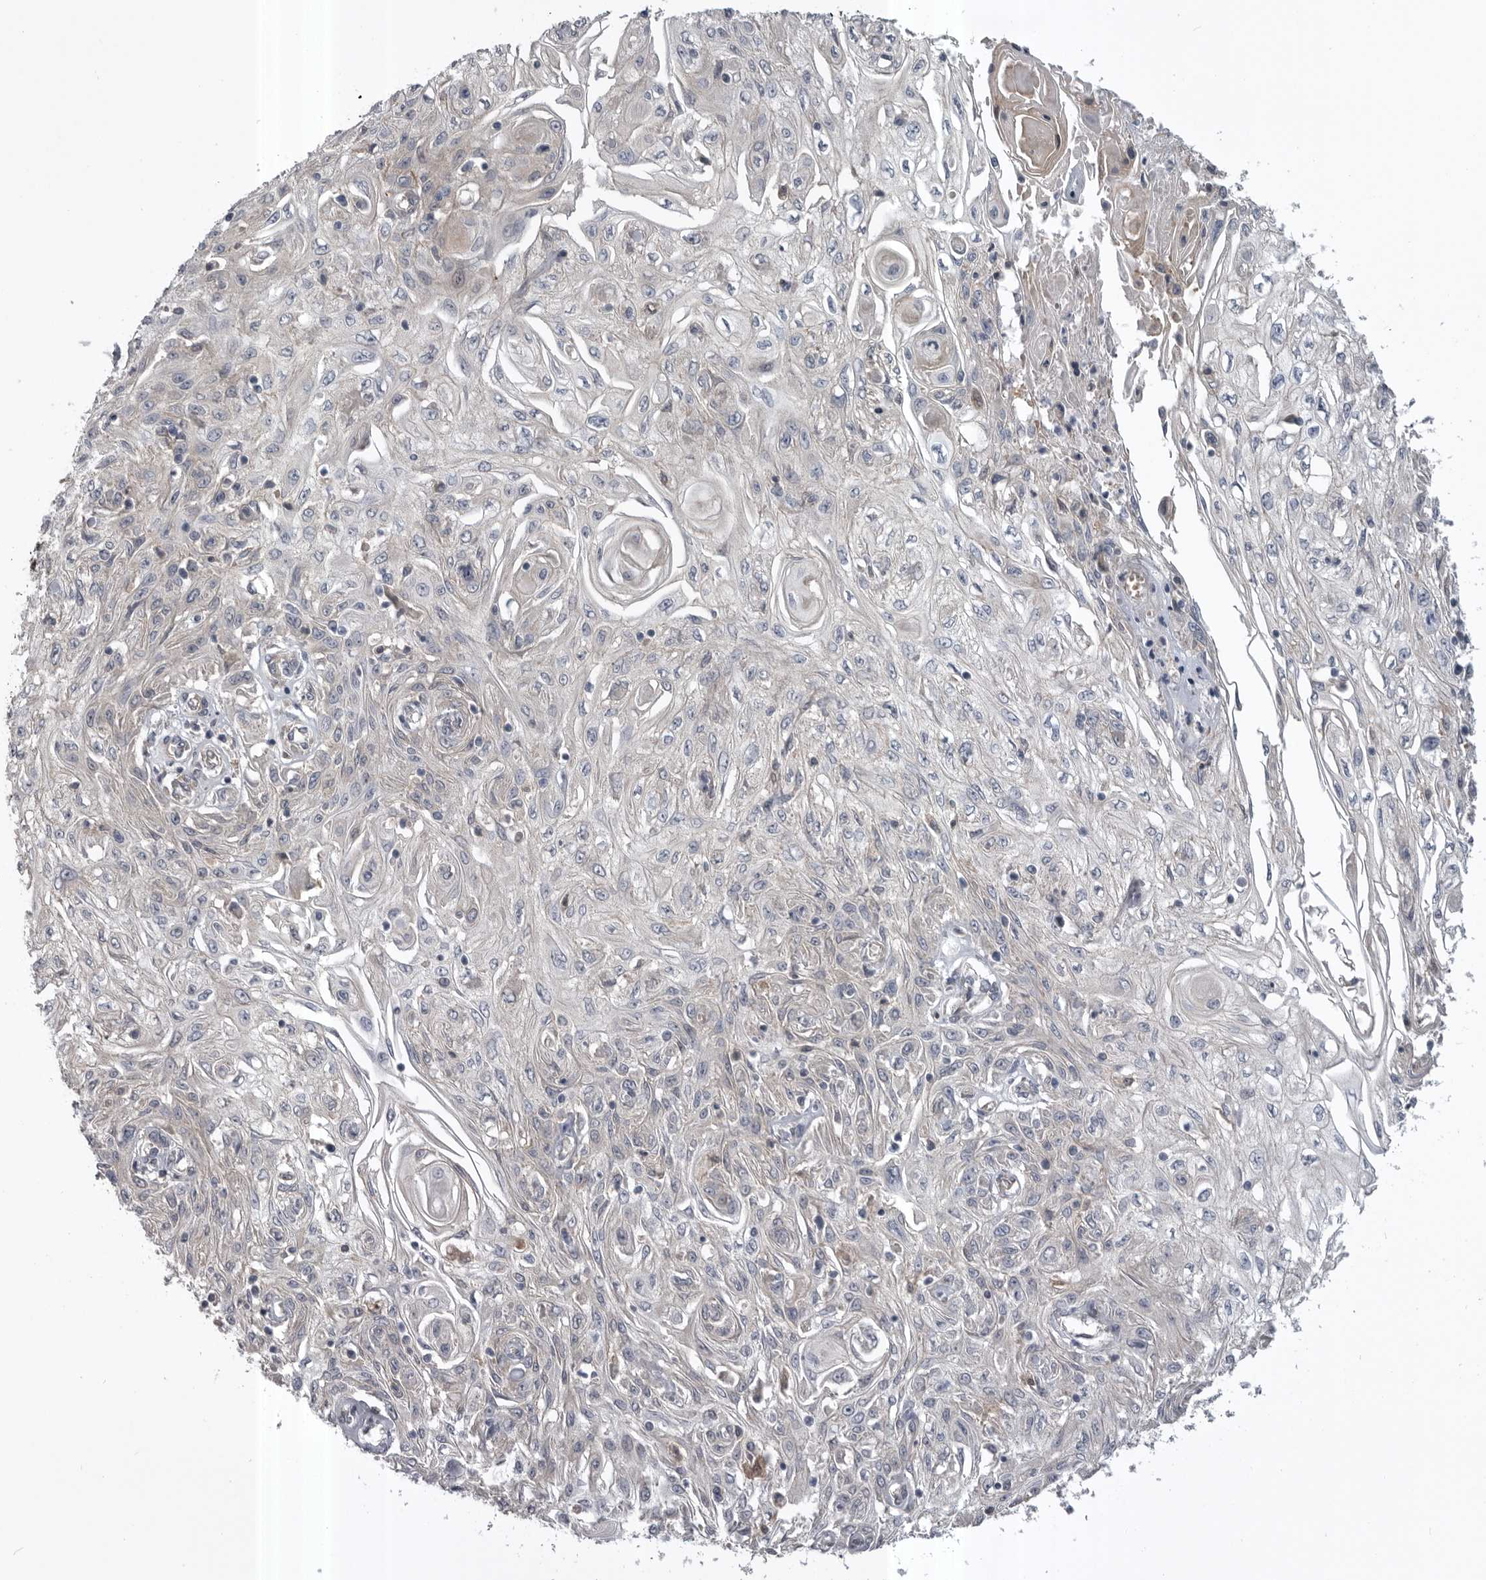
{"staining": {"intensity": "negative", "quantity": "none", "location": "none"}, "tissue": "skin cancer", "cell_type": "Tumor cells", "image_type": "cancer", "snomed": [{"axis": "morphology", "description": "Squamous cell carcinoma, NOS"}, {"axis": "morphology", "description": "Squamous cell carcinoma, metastatic, NOS"}, {"axis": "topography", "description": "Skin"}, {"axis": "topography", "description": "Lymph node"}], "caption": "Micrograph shows no protein expression in tumor cells of skin metastatic squamous cell carcinoma tissue. (DAB (3,3'-diaminobenzidine) IHC, high magnification).", "gene": "RAB3GAP2", "patient": {"sex": "male", "age": 75}}